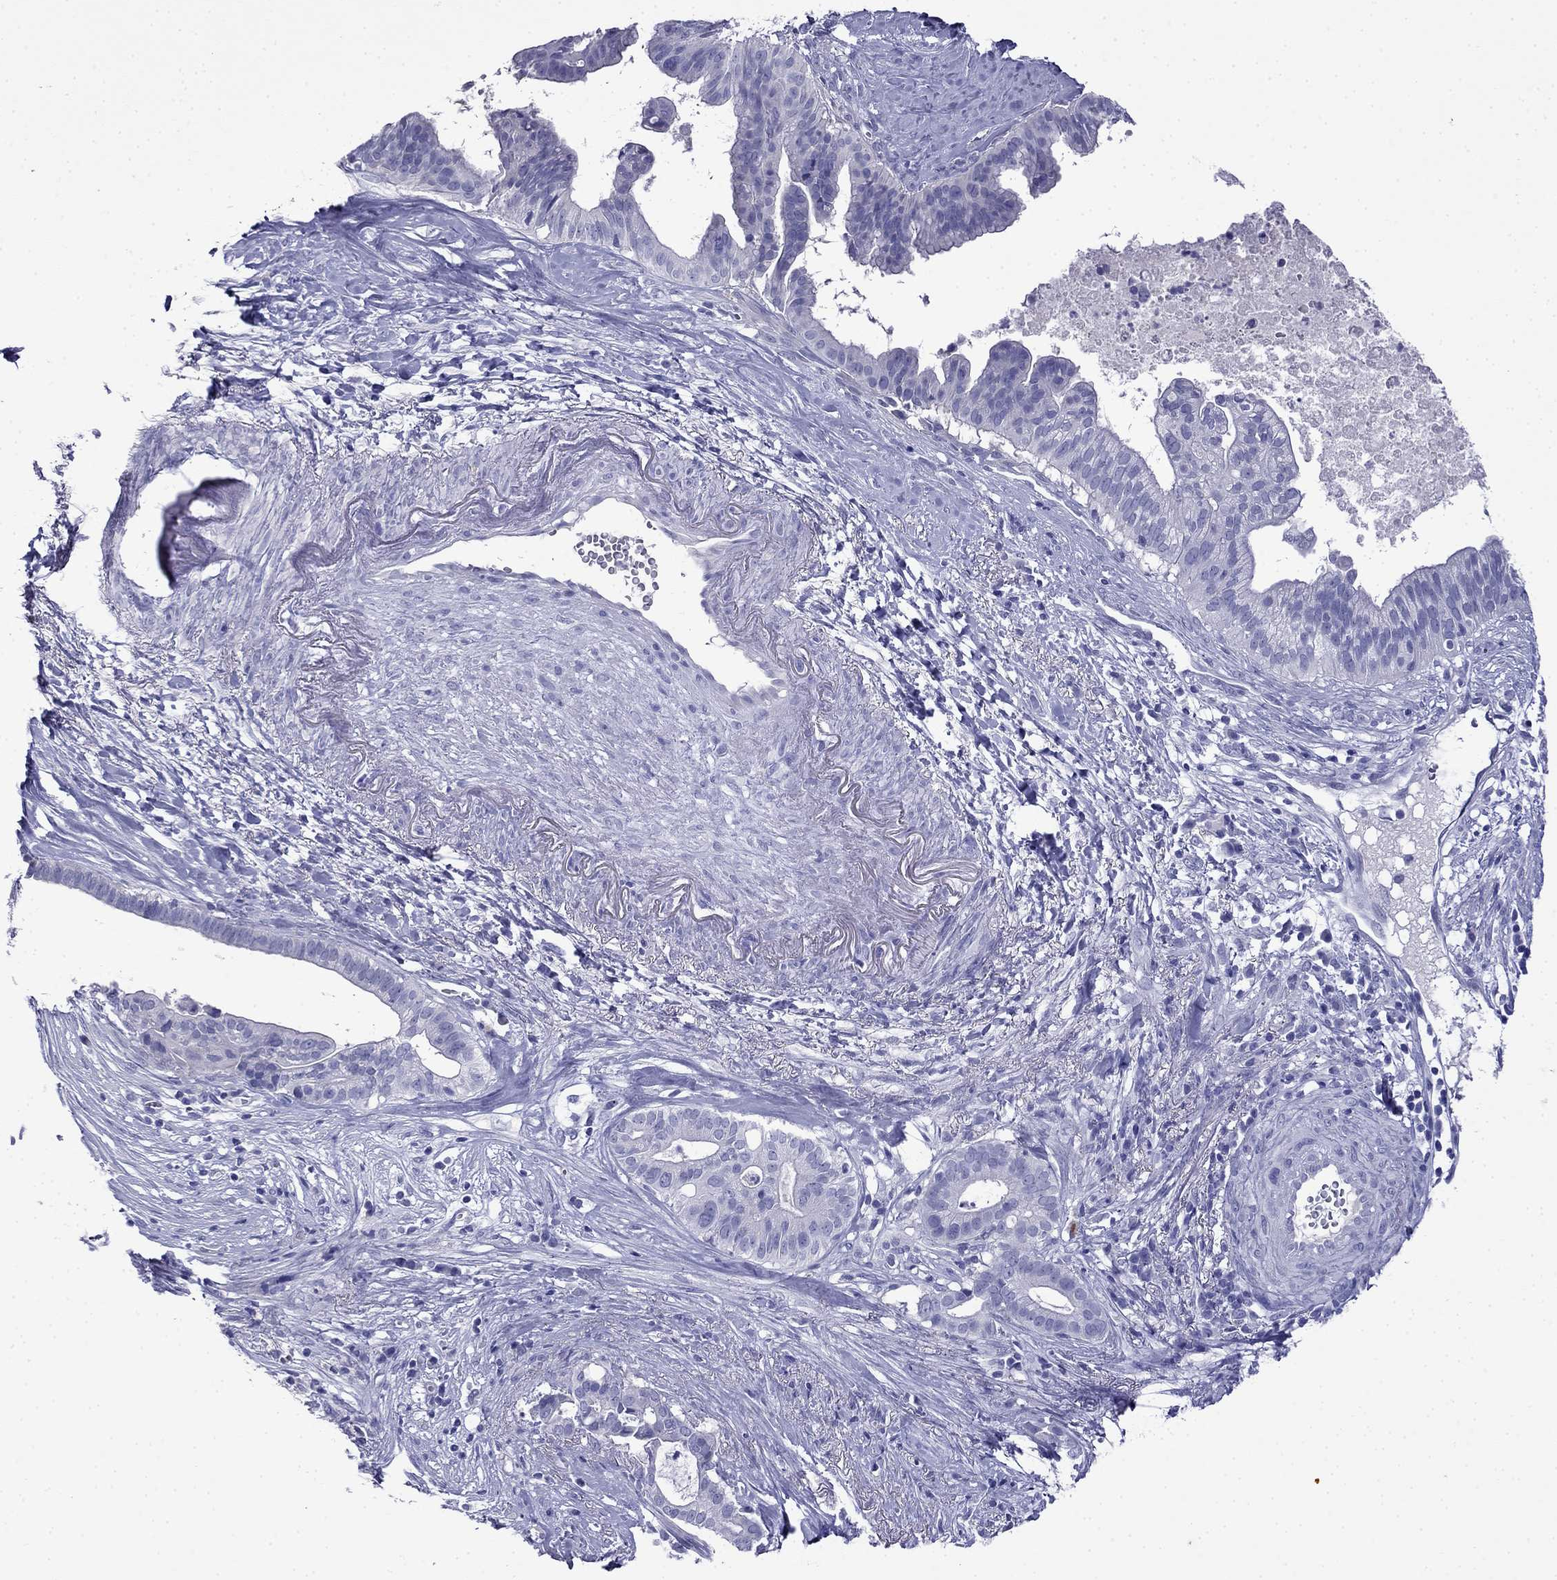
{"staining": {"intensity": "negative", "quantity": "none", "location": "none"}, "tissue": "pancreatic cancer", "cell_type": "Tumor cells", "image_type": "cancer", "snomed": [{"axis": "morphology", "description": "Adenocarcinoma, NOS"}, {"axis": "topography", "description": "Pancreas"}], "caption": "This is a photomicrograph of immunohistochemistry staining of pancreatic cancer, which shows no positivity in tumor cells.", "gene": "MYO15A", "patient": {"sex": "male", "age": 61}}